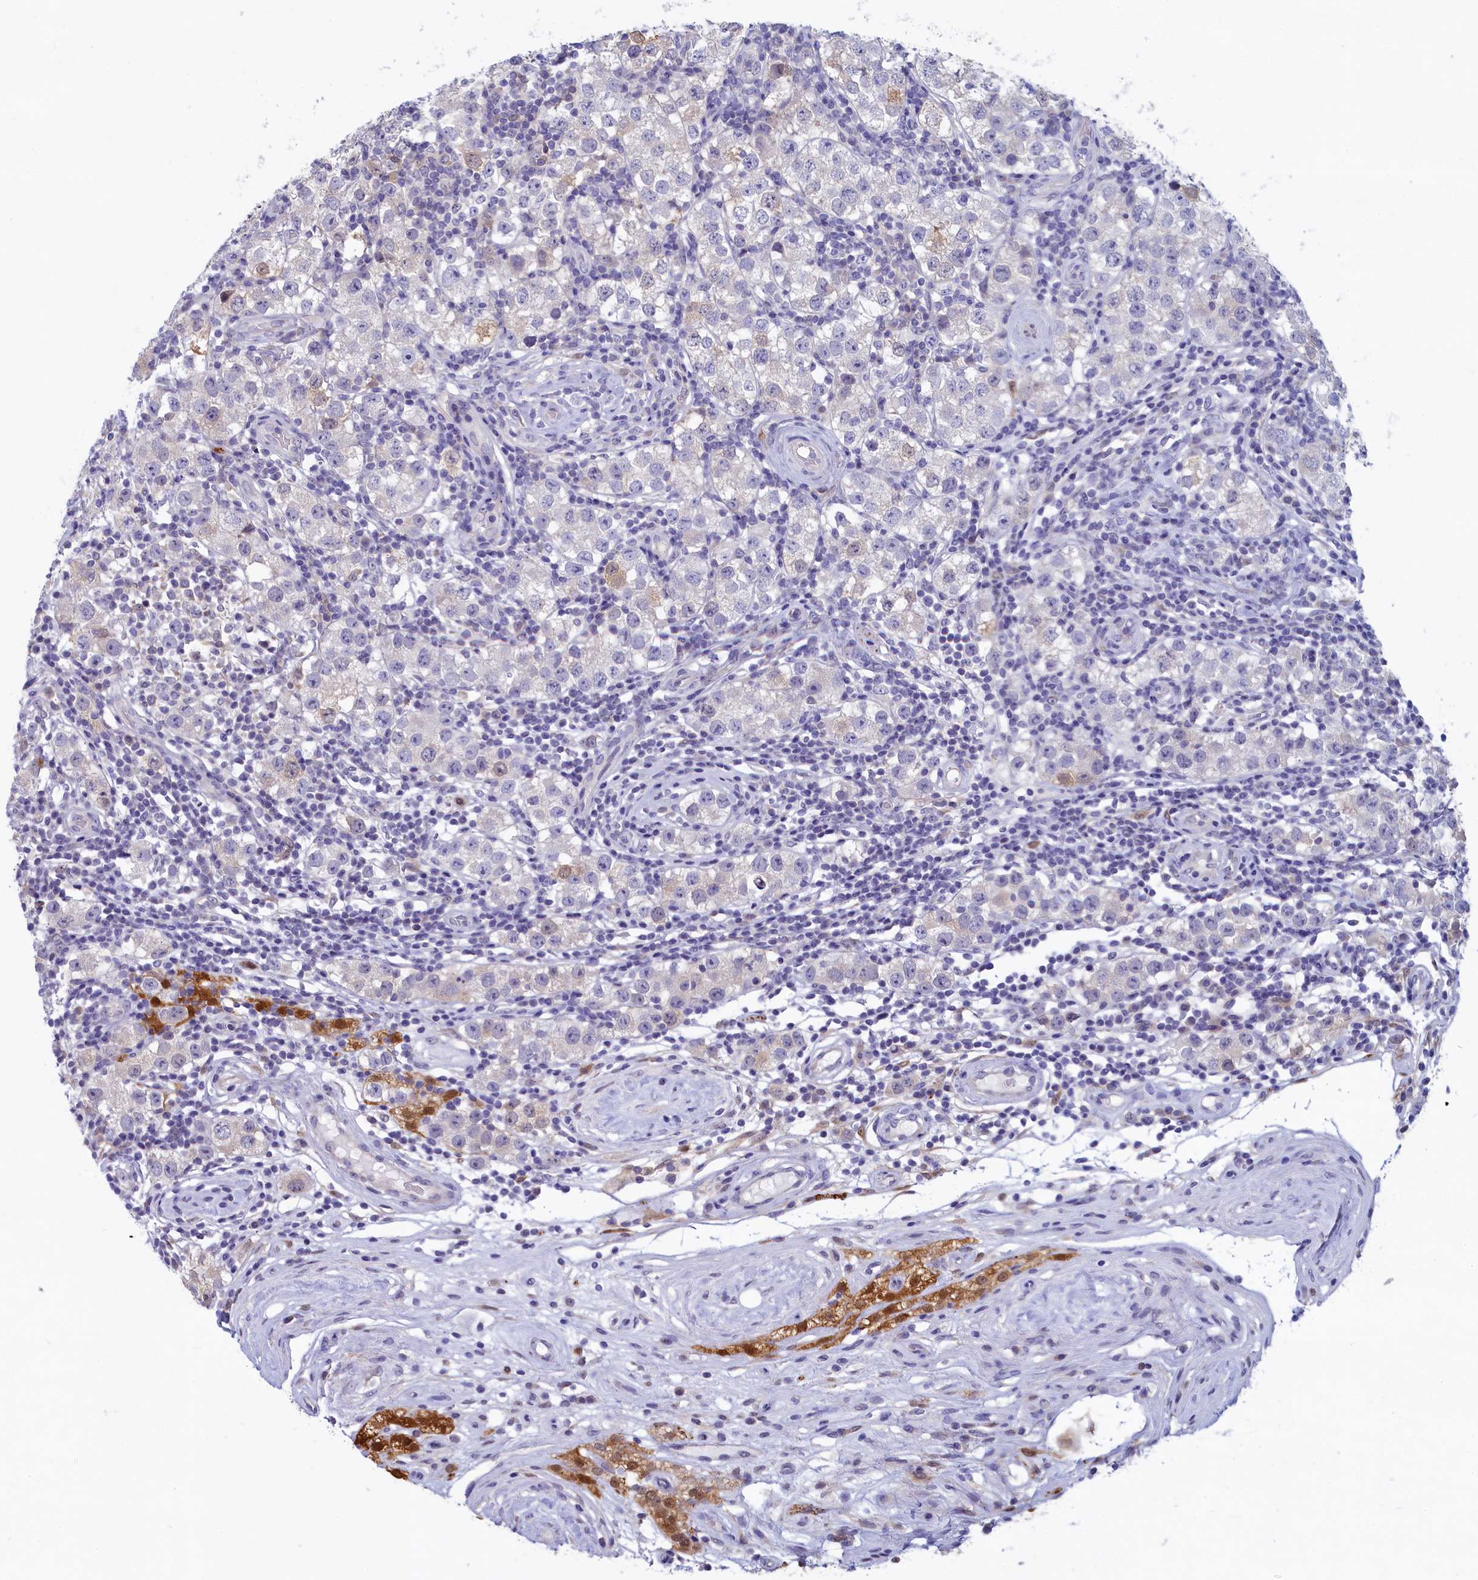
{"staining": {"intensity": "moderate", "quantity": "<25%", "location": "cytoplasmic/membranous,nuclear"}, "tissue": "testis cancer", "cell_type": "Tumor cells", "image_type": "cancer", "snomed": [{"axis": "morphology", "description": "Seminoma, NOS"}, {"axis": "topography", "description": "Testis"}], "caption": "Immunohistochemistry (IHC) of human testis cancer displays low levels of moderate cytoplasmic/membranous and nuclear positivity in about <25% of tumor cells.", "gene": "UCHL3", "patient": {"sex": "male", "age": 34}}